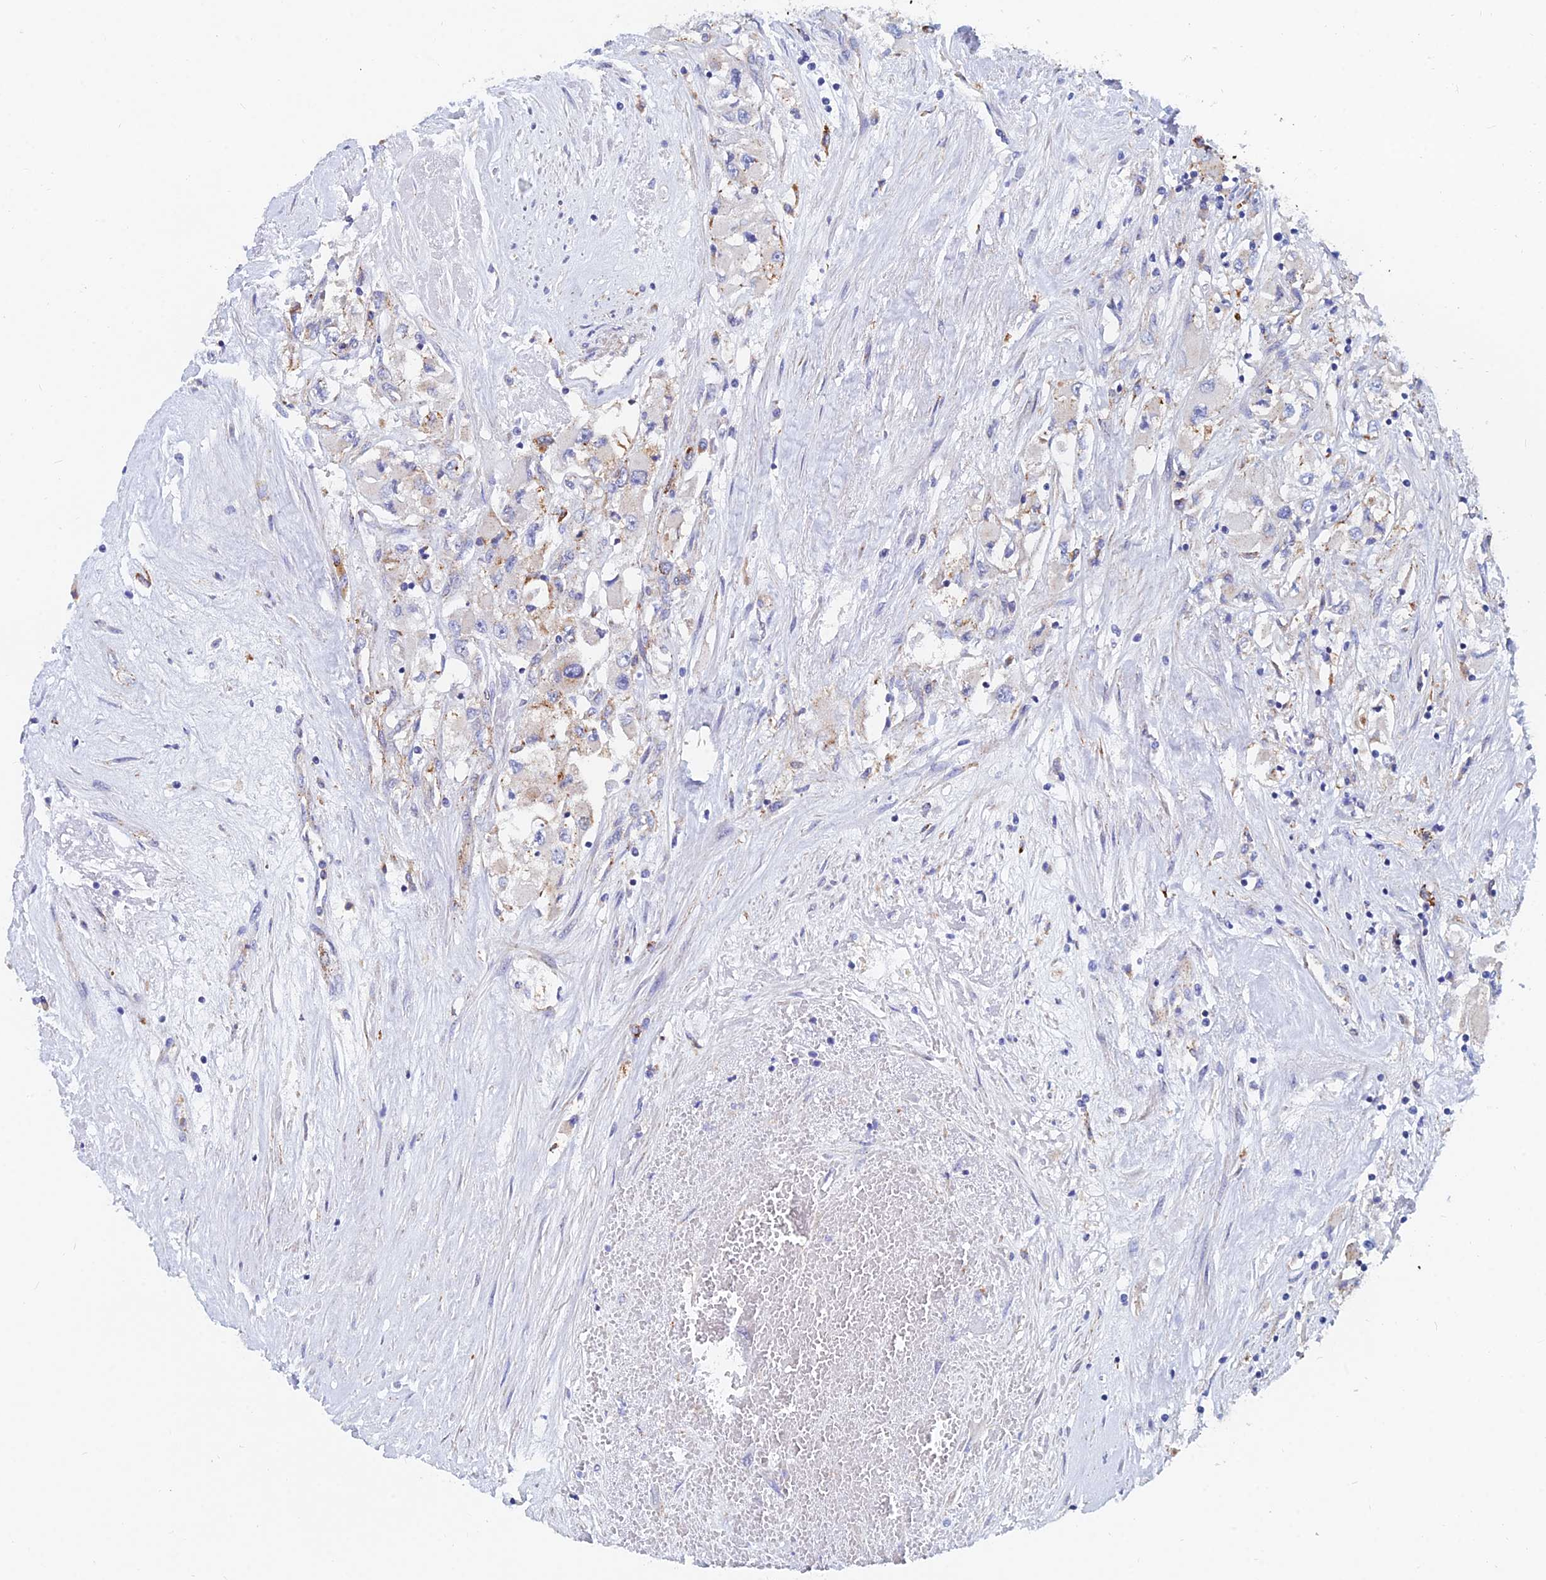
{"staining": {"intensity": "weak", "quantity": "<25%", "location": "cytoplasmic/membranous"}, "tissue": "renal cancer", "cell_type": "Tumor cells", "image_type": "cancer", "snomed": [{"axis": "morphology", "description": "Adenocarcinoma, NOS"}, {"axis": "topography", "description": "Kidney"}], "caption": "Tumor cells show no significant protein positivity in adenocarcinoma (renal).", "gene": "SPNS1", "patient": {"sex": "female", "age": 52}}